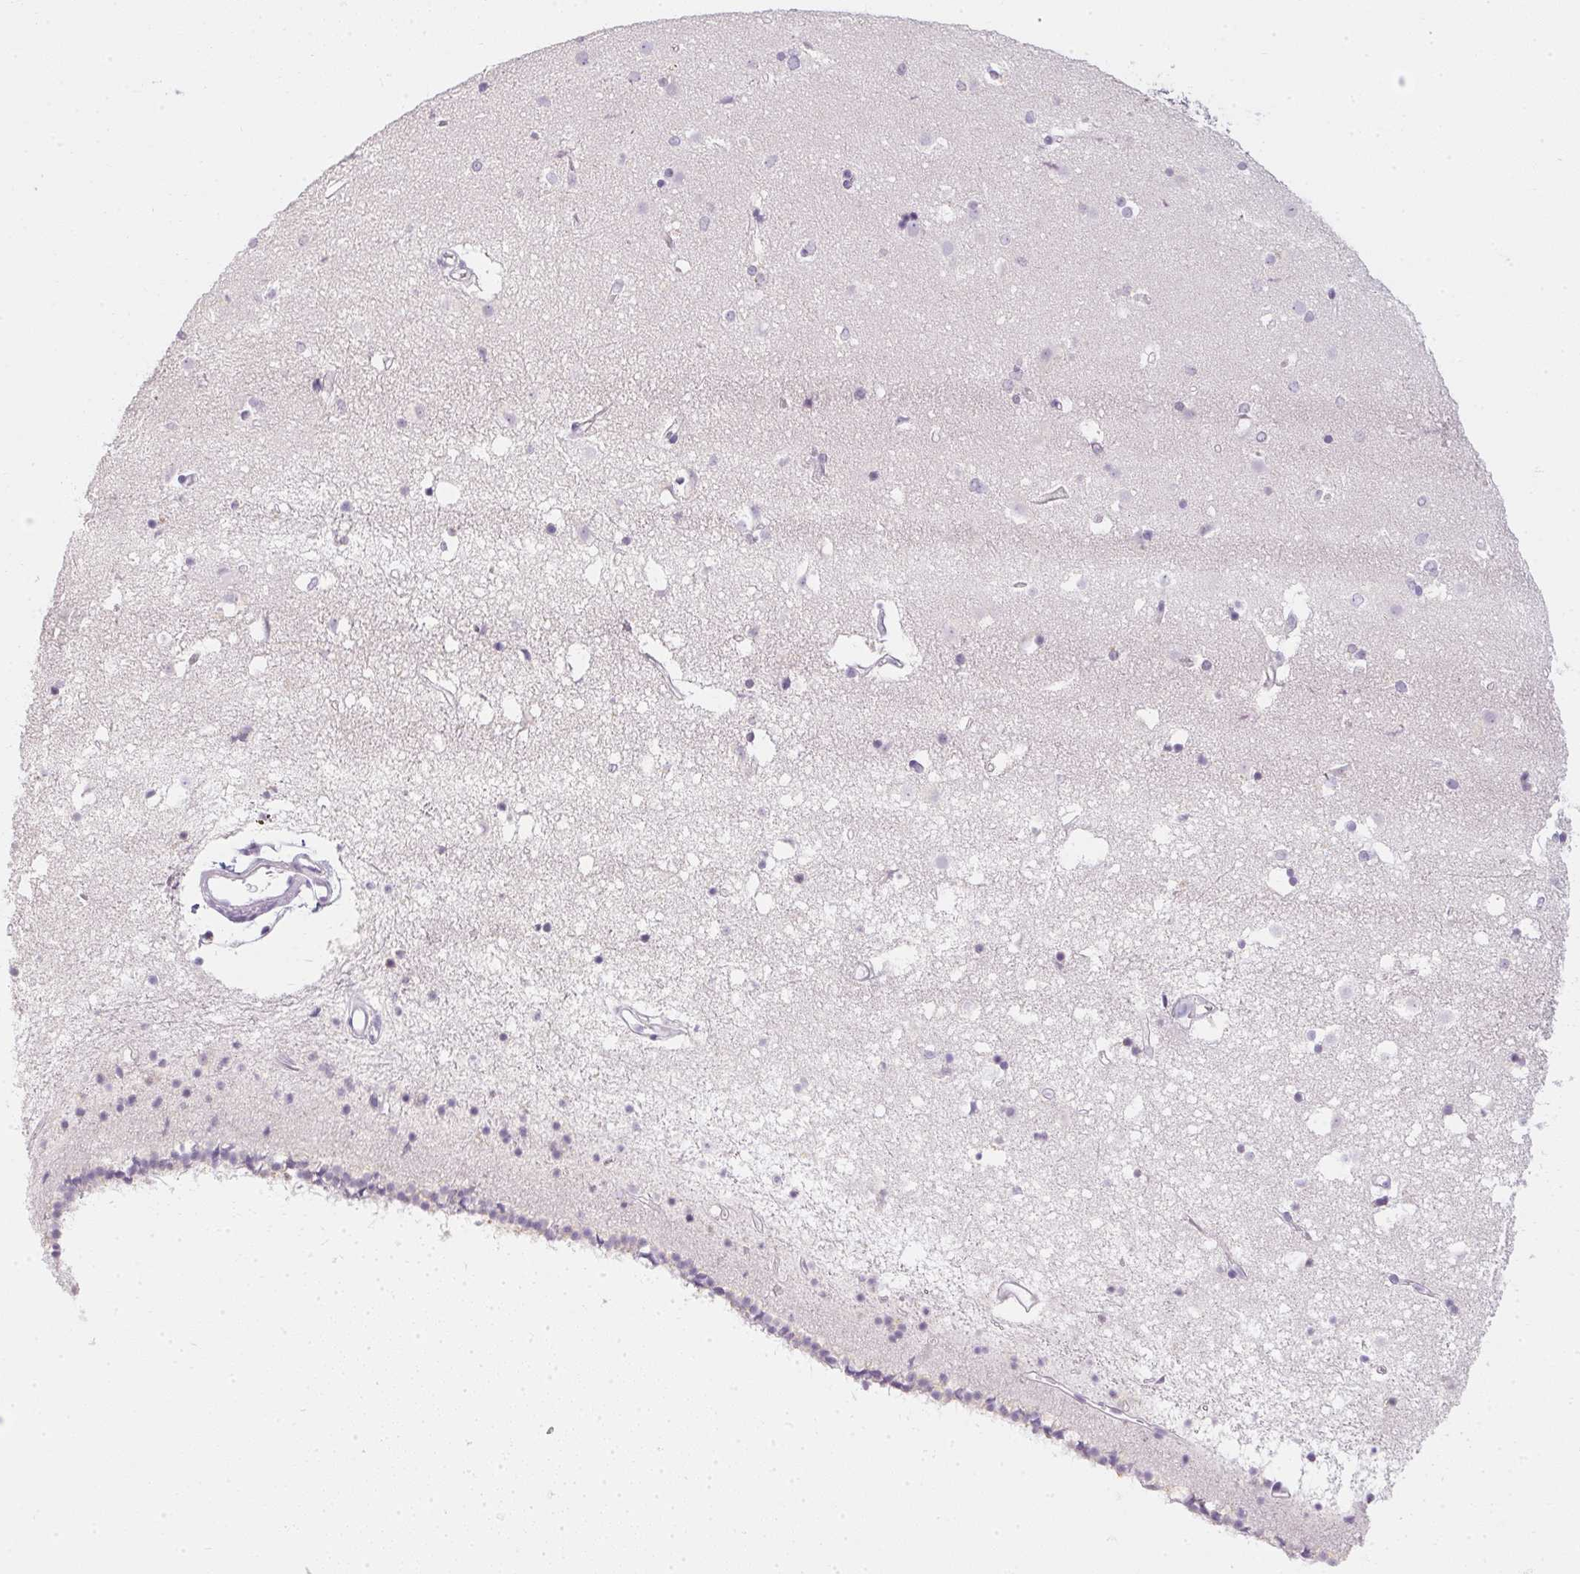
{"staining": {"intensity": "negative", "quantity": "none", "location": "none"}, "tissue": "caudate", "cell_type": "Glial cells", "image_type": "normal", "snomed": [{"axis": "morphology", "description": "Normal tissue, NOS"}, {"axis": "topography", "description": "Lateral ventricle wall"}], "caption": "DAB immunohistochemical staining of benign human caudate exhibits no significant expression in glial cells.", "gene": "TMEM72", "patient": {"sex": "female", "age": 71}}